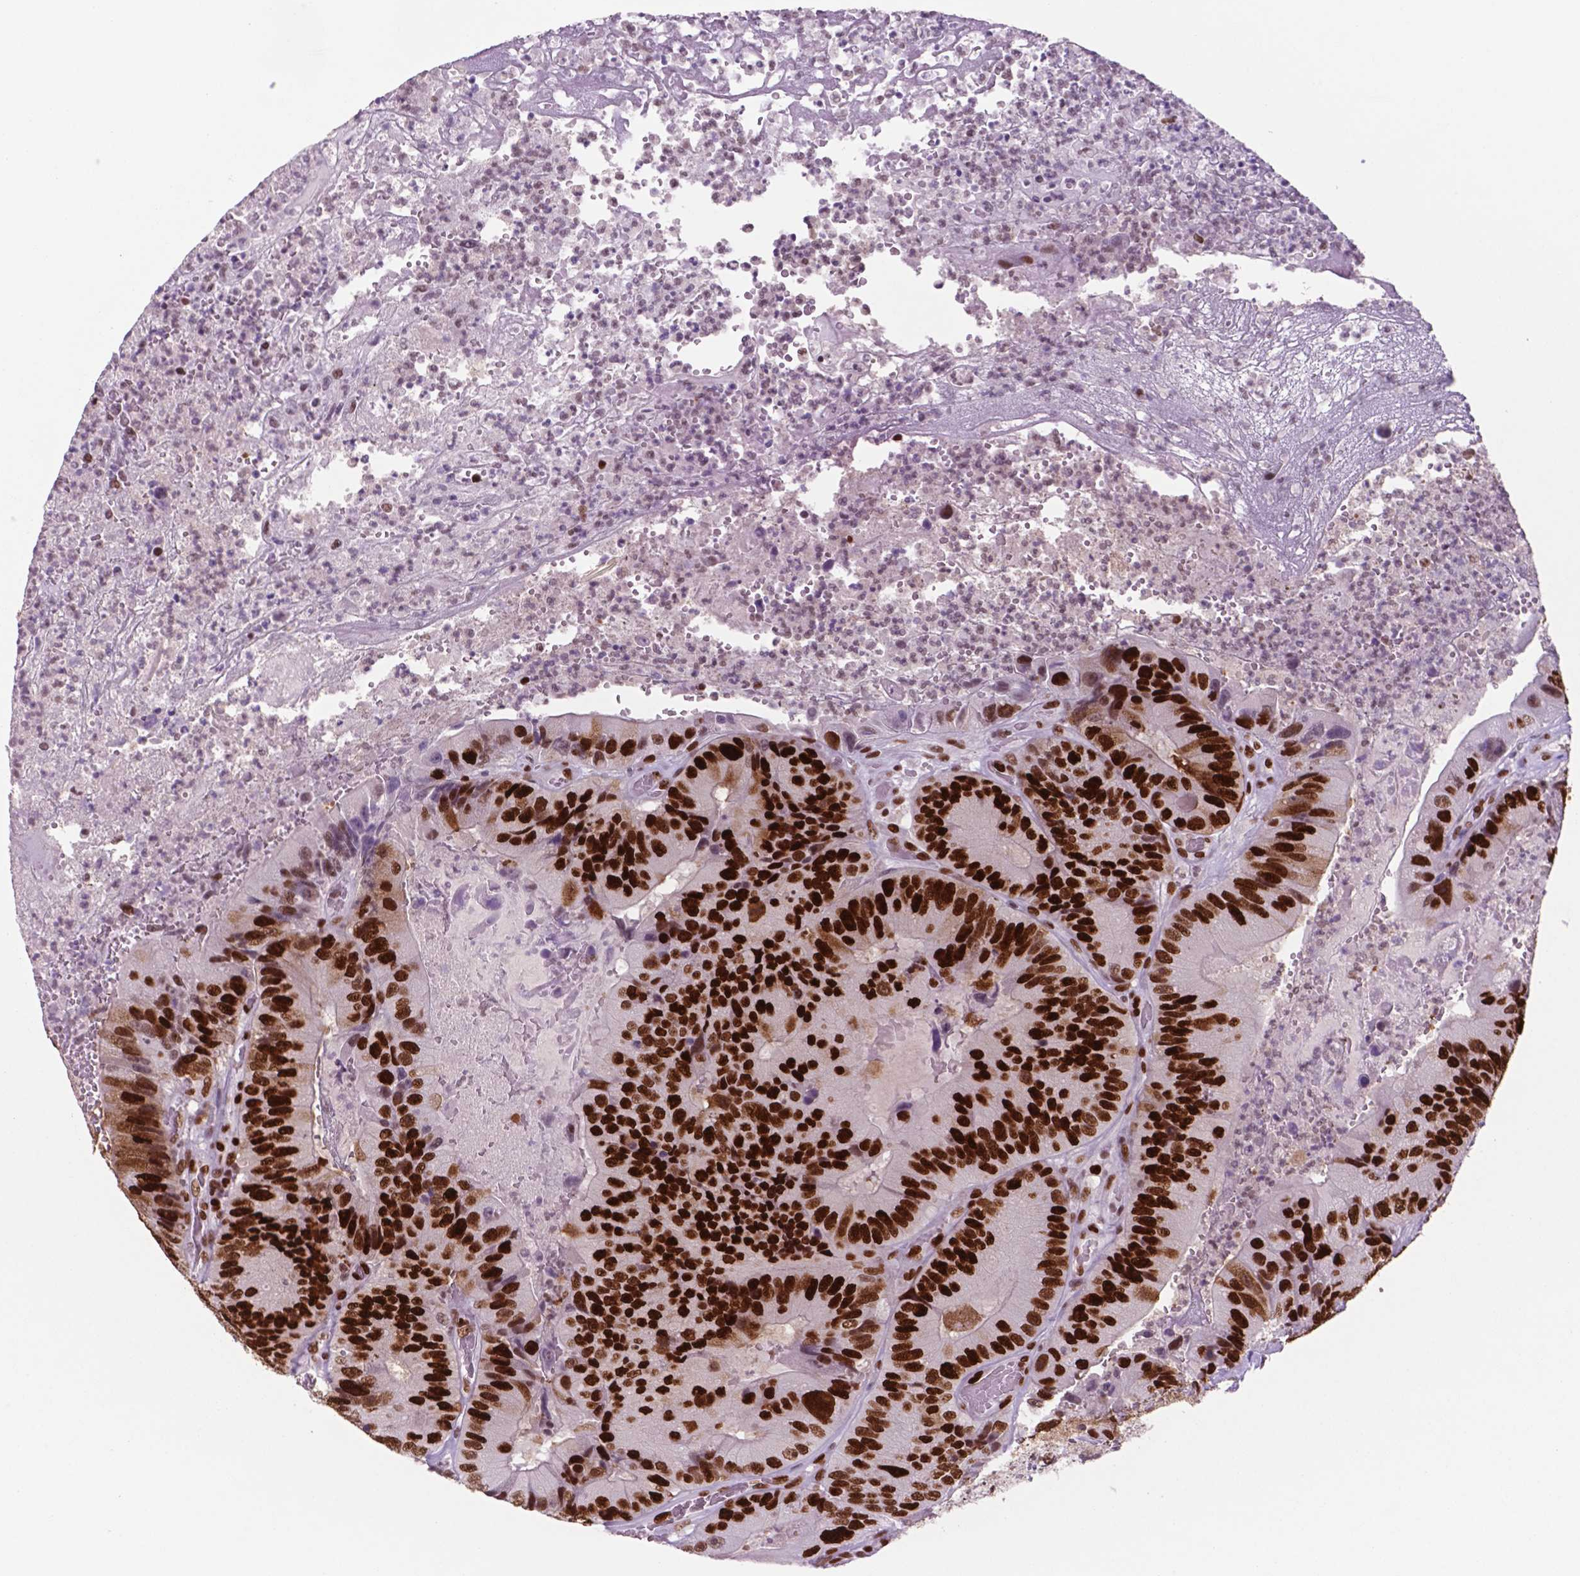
{"staining": {"intensity": "strong", "quantity": ">75%", "location": "nuclear"}, "tissue": "colorectal cancer", "cell_type": "Tumor cells", "image_type": "cancer", "snomed": [{"axis": "morphology", "description": "Adenocarcinoma, NOS"}, {"axis": "topography", "description": "Colon"}], "caption": "Immunohistochemistry (IHC) (DAB (3,3'-diaminobenzidine)) staining of human colorectal adenocarcinoma demonstrates strong nuclear protein positivity in about >75% of tumor cells.", "gene": "MSH6", "patient": {"sex": "female", "age": 86}}